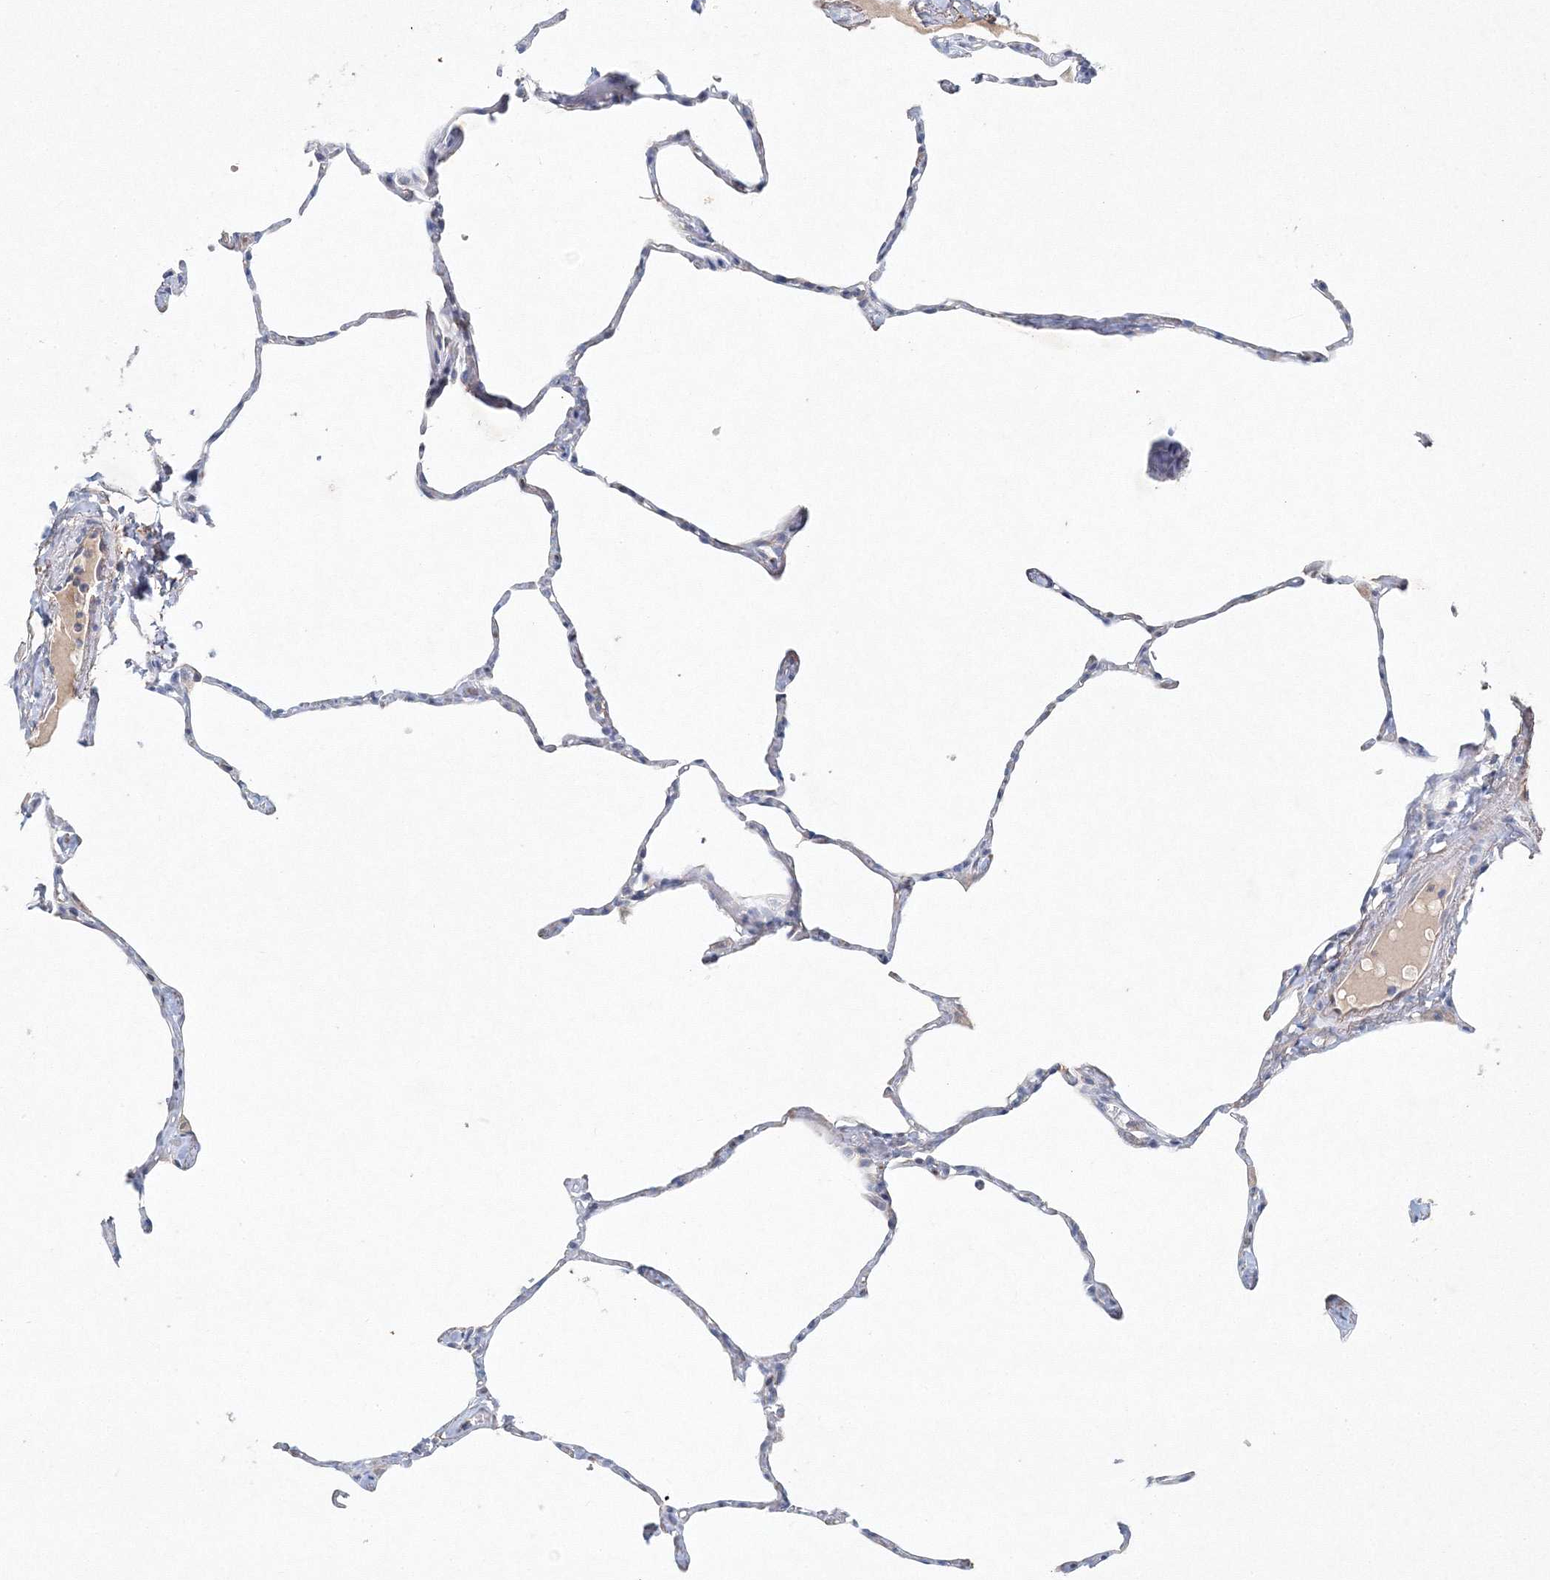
{"staining": {"intensity": "negative", "quantity": "none", "location": "none"}, "tissue": "lung", "cell_type": "Alveolar cells", "image_type": "normal", "snomed": [{"axis": "morphology", "description": "Normal tissue, NOS"}, {"axis": "topography", "description": "Lung"}], "caption": "Image shows no significant protein expression in alveolar cells of normal lung. (DAB (3,3'-diaminobenzidine) IHC visualized using brightfield microscopy, high magnification).", "gene": "SH3BP5", "patient": {"sex": "male", "age": 65}}